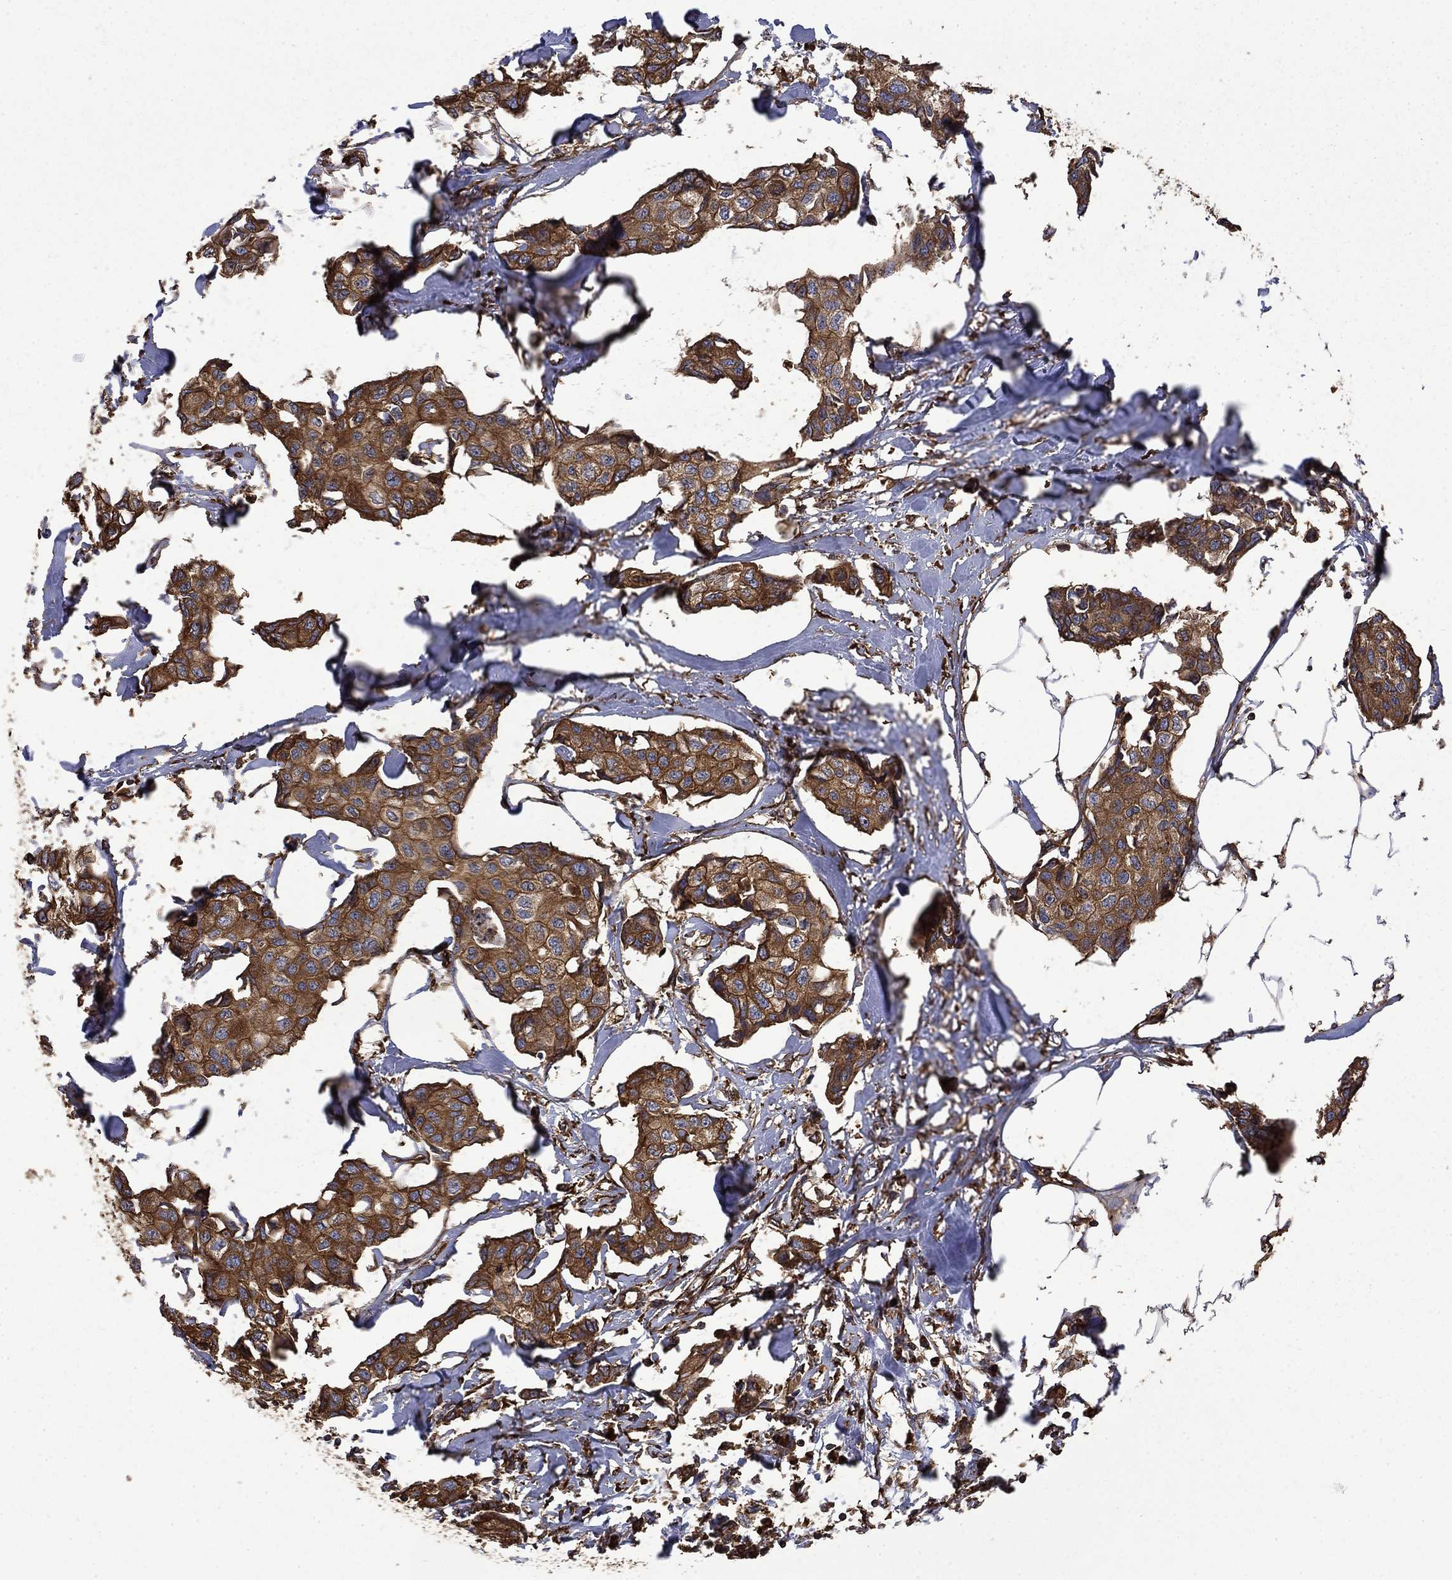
{"staining": {"intensity": "strong", "quantity": ">75%", "location": "cytoplasmic/membranous"}, "tissue": "breast cancer", "cell_type": "Tumor cells", "image_type": "cancer", "snomed": [{"axis": "morphology", "description": "Duct carcinoma"}, {"axis": "topography", "description": "Breast"}], "caption": "The micrograph shows a brown stain indicating the presence of a protein in the cytoplasmic/membranous of tumor cells in breast cancer.", "gene": "CUTC", "patient": {"sex": "female", "age": 80}}